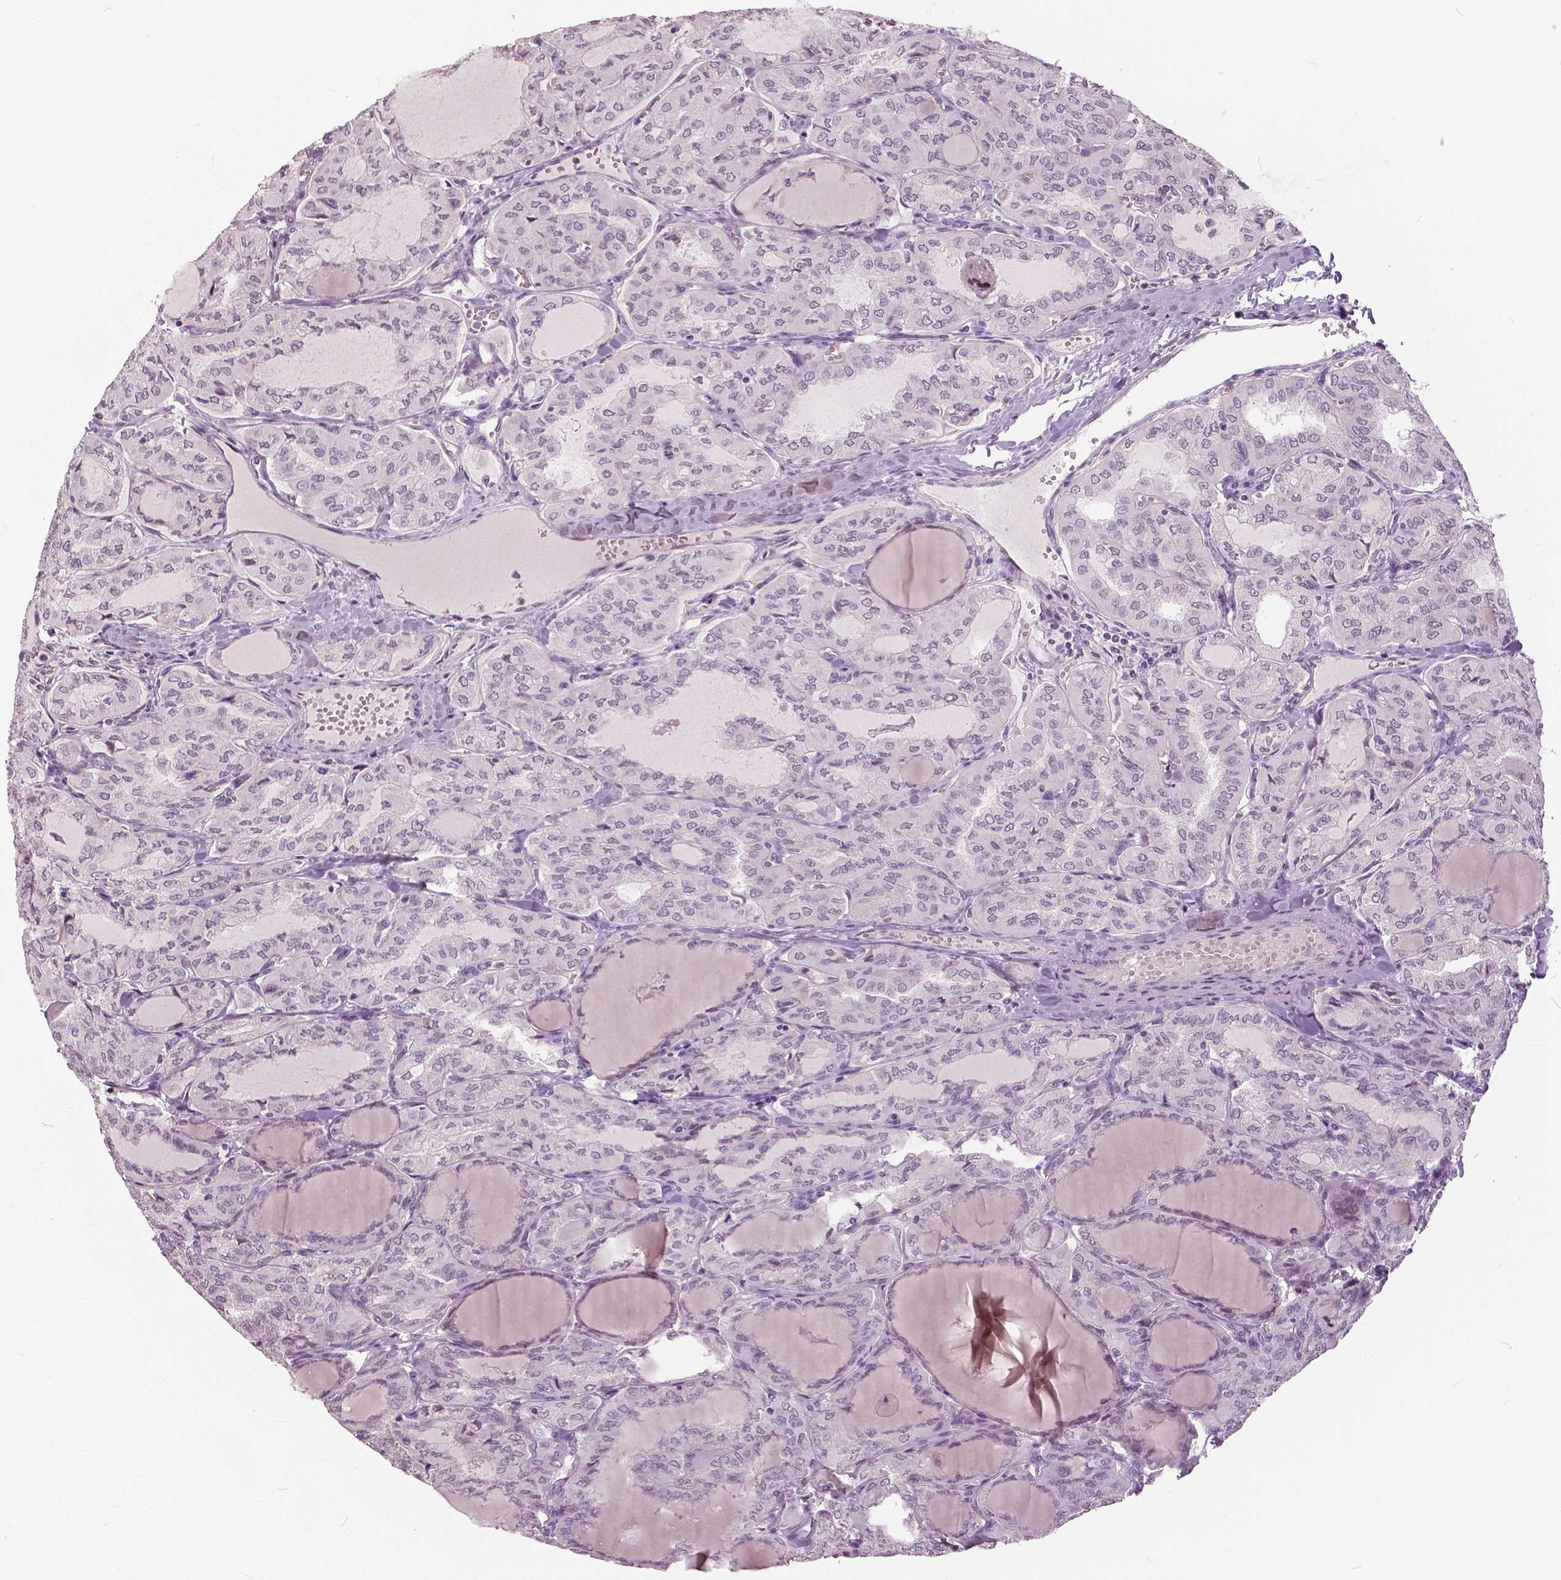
{"staining": {"intensity": "negative", "quantity": "none", "location": "none"}, "tissue": "thyroid cancer", "cell_type": "Tumor cells", "image_type": "cancer", "snomed": [{"axis": "morphology", "description": "Papillary adenocarcinoma, NOS"}, {"axis": "topography", "description": "Thyroid gland"}], "caption": "Thyroid cancer (papillary adenocarcinoma) stained for a protein using immunohistochemistry (IHC) reveals no expression tumor cells.", "gene": "NANOG", "patient": {"sex": "male", "age": 20}}